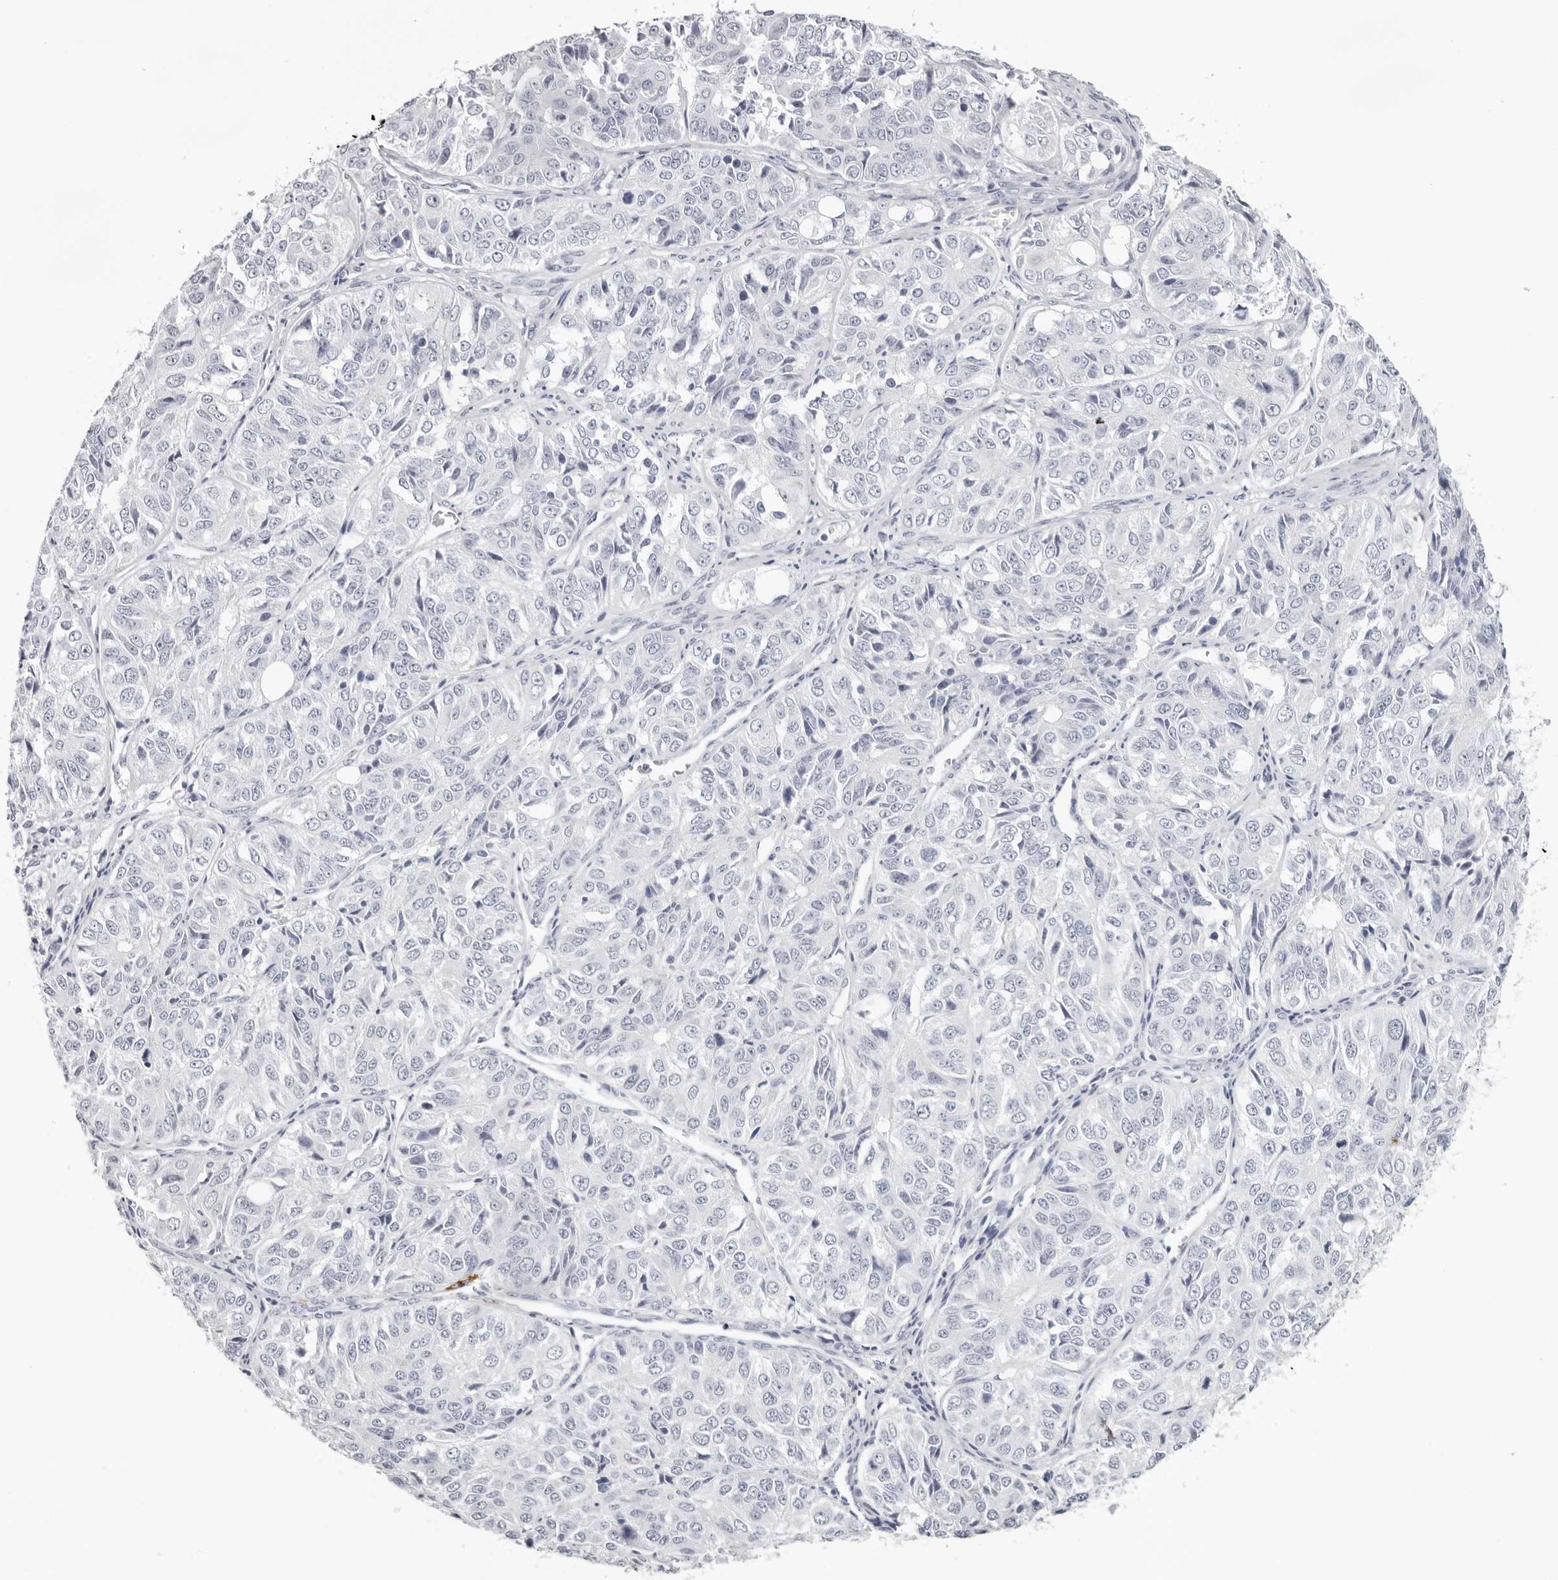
{"staining": {"intensity": "negative", "quantity": "none", "location": "none"}, "tissue": "ovarian cancer", "cell_type": "Tumor cells", "image_type": "cancer", "snomed": [{"axis": "morphology", "description": "Carcinoma, endometroid"}, {"axis": "topography", "description": "Ovary"}], "caption": "An immunohistochemistry photomicrograph of ovarian cancer is shown. There is no staining in tumor cells of ovarian cancer.", "gene": "INSL3", "patient": {"sex": "female", "age": 51}}